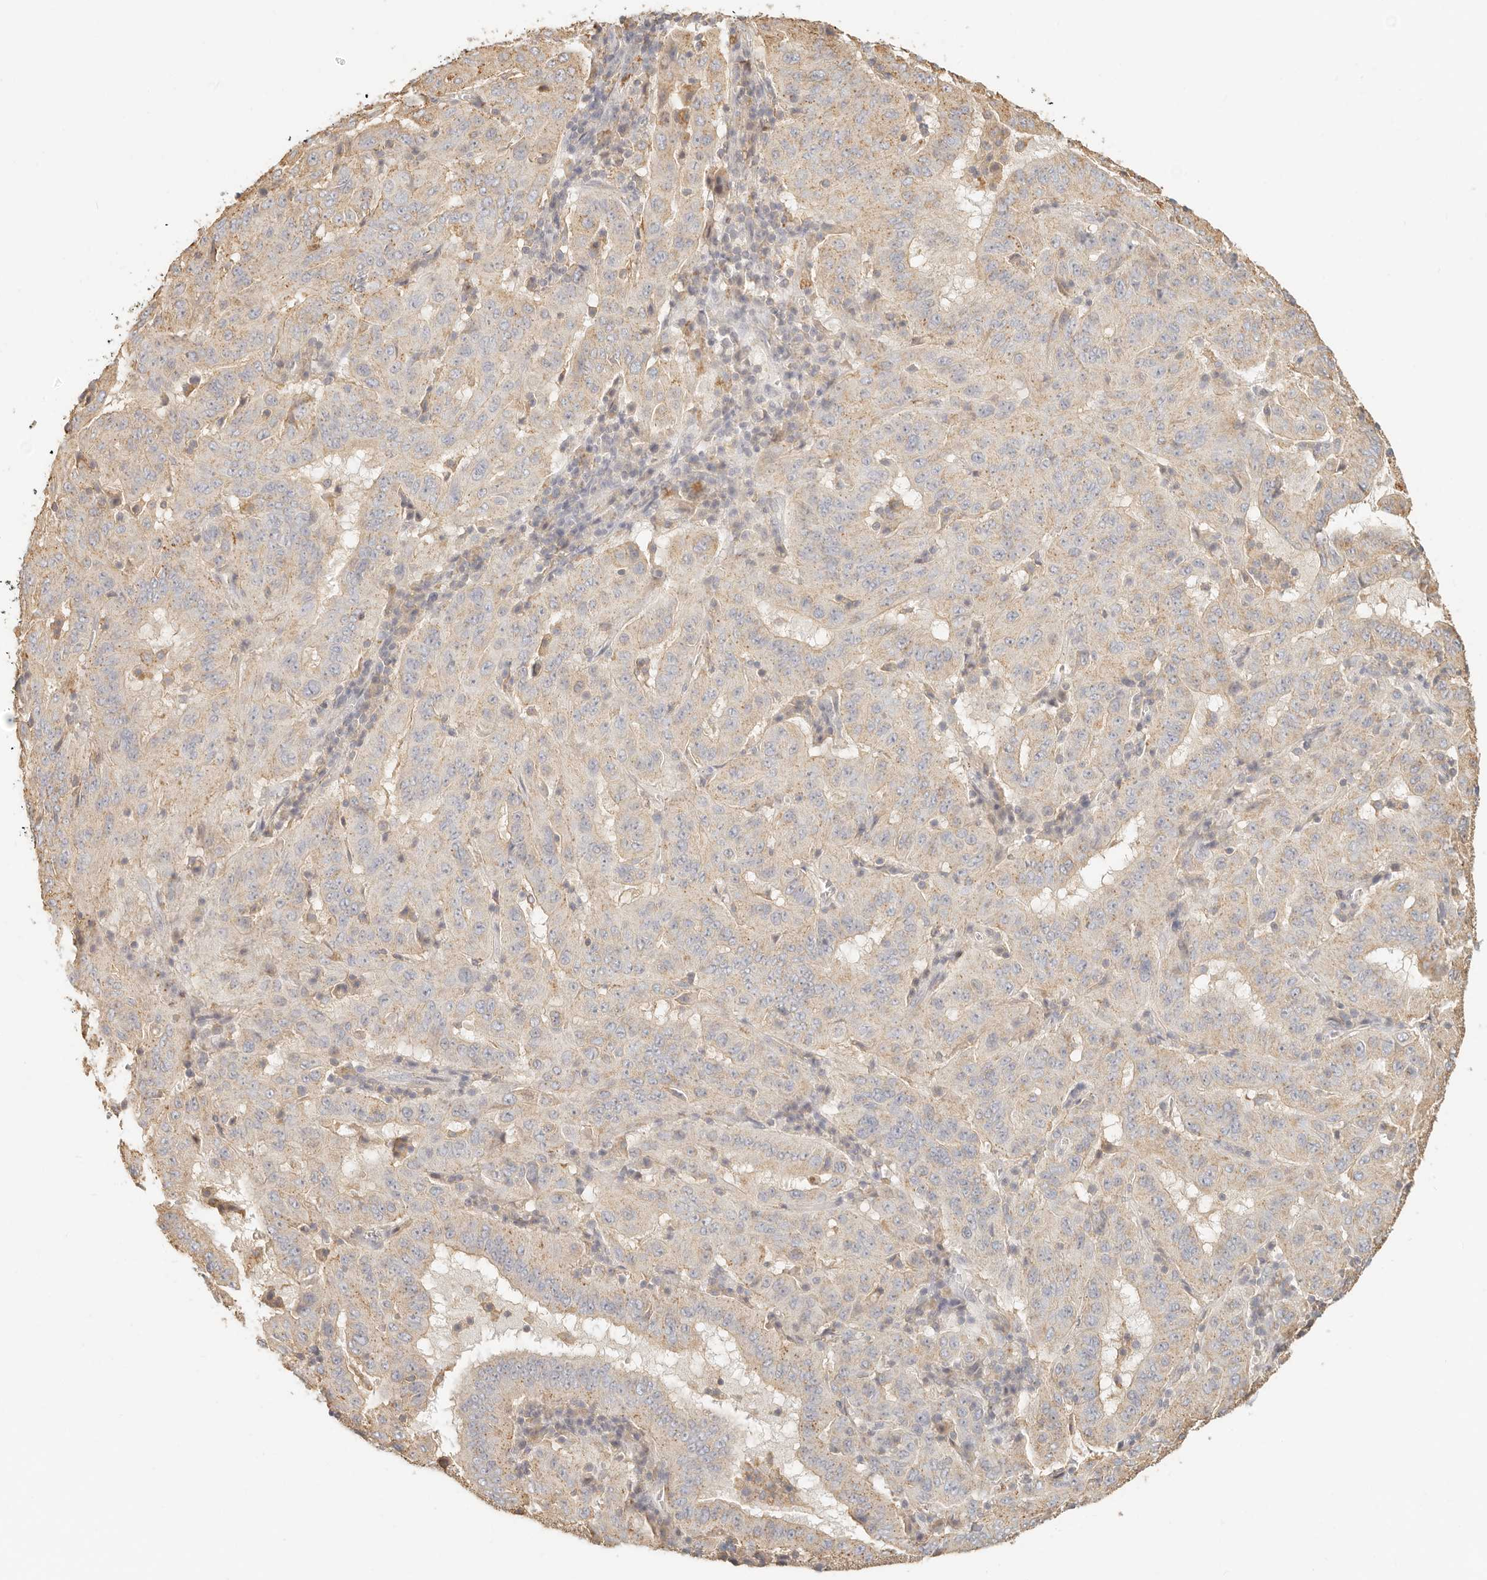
{"staining": {"intensity": "weak", "quantity": ">75%", "location": "cytoplasmic/membranous"}, "tissue": "pancreatic cancer", "cell_type": "Tumor cells", "image_type": "cancer", "snomed": [{"axis": "morphology", "description": "Adenocarcinoma, NOS"}, {"axis": "topography", "description": "Pancreas"}], "caption": "High-power microscopy captured an IHC photomicrograph of pancreatic cancer (adenocarcinoma), revealing weak cytoplasmic/membranous positivity in approximately >75% of tumor cells.", "gene": "CNMD", "patient": {"sex": "male", "age": 63}}